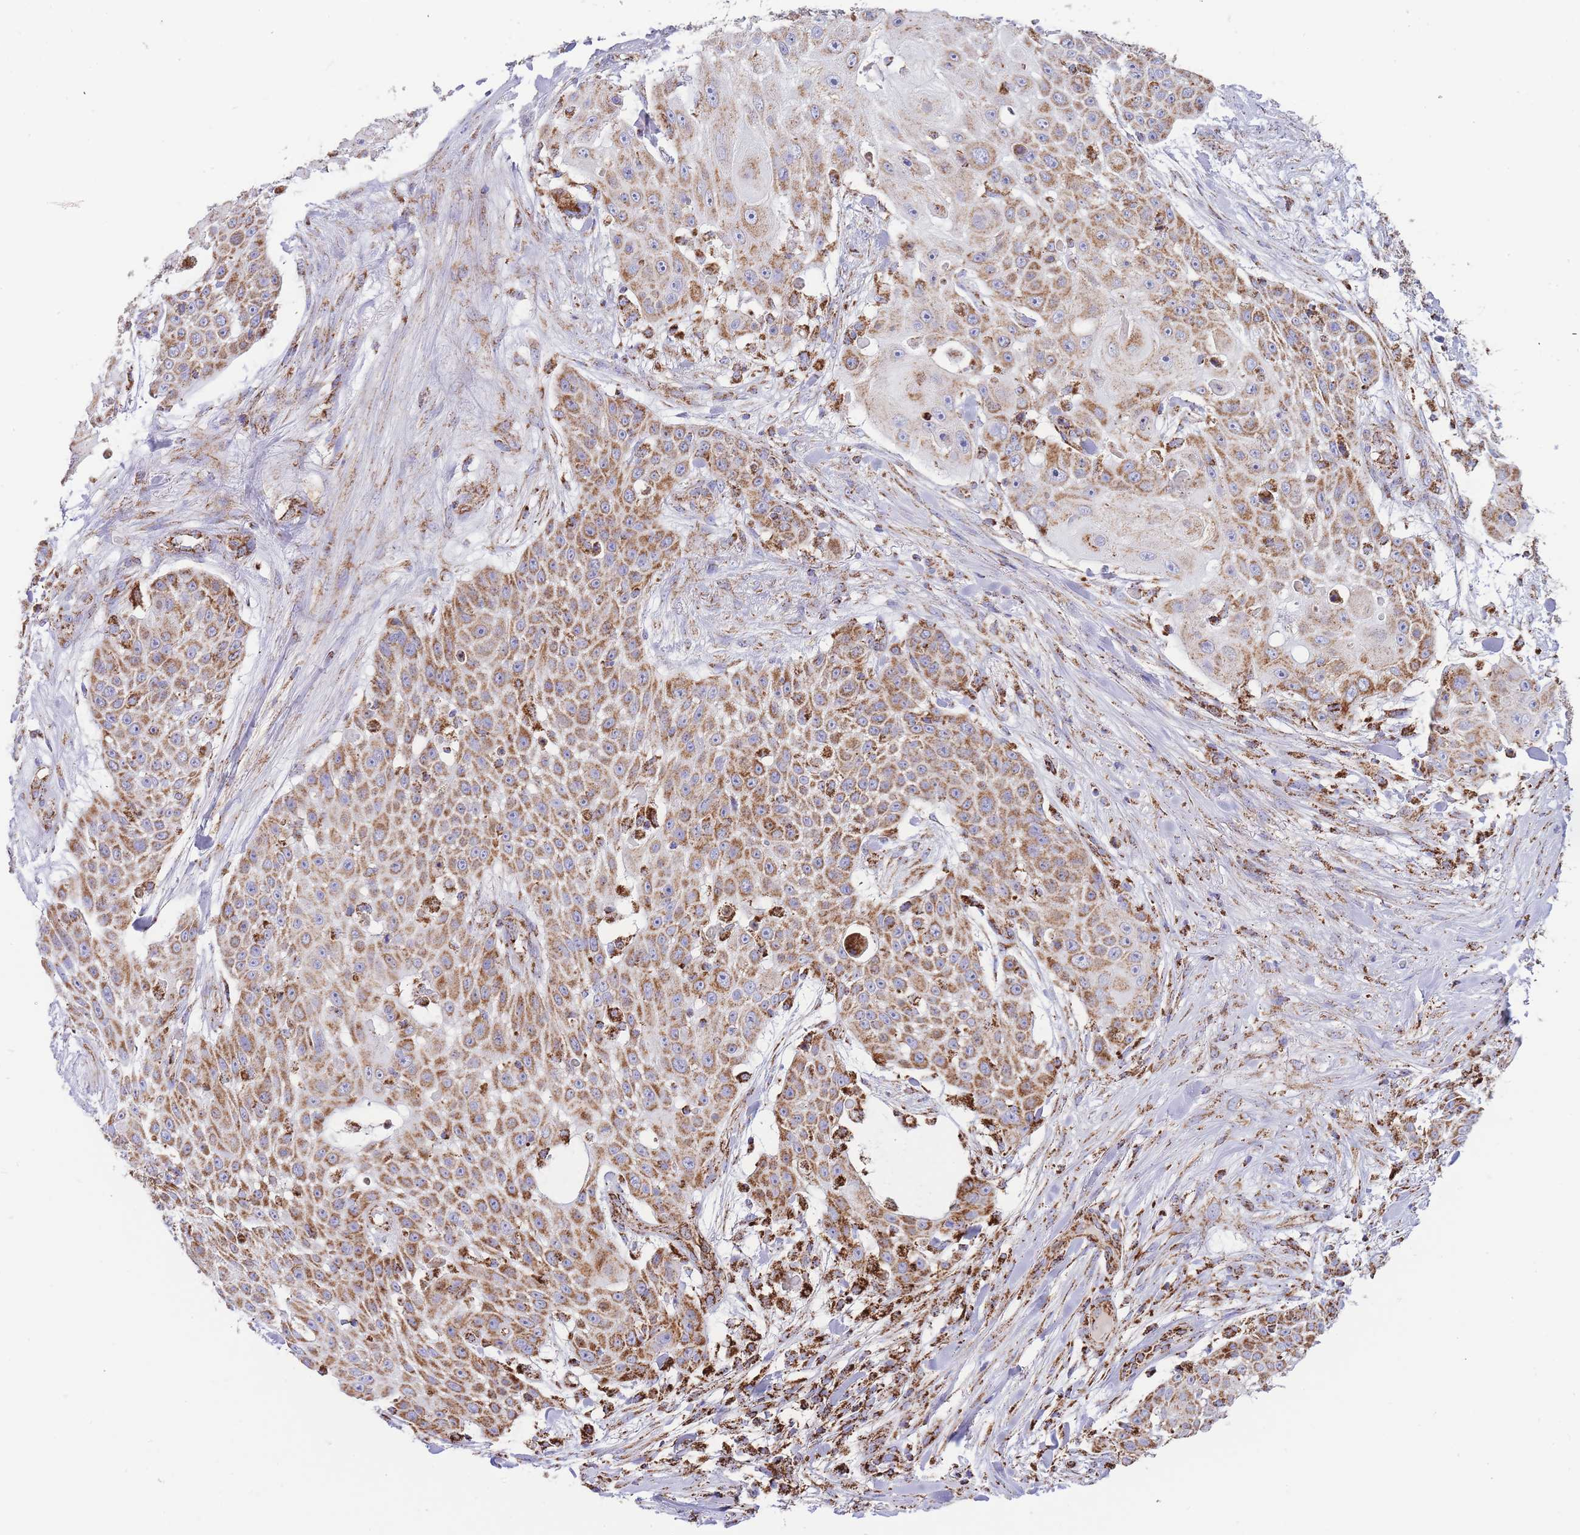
{"staining": {"intensity": "strong", "quantity": ">75%", "location": "cytoplasmic/membranous"}, "tissue": "skin cancer", "cell_type": "Tumor cells", "image_type": "cancer", "snomed": [{"axis": "morphology", "description": "Squamous cell carcinoma, NOS"}, {"axis": "topography", "description": "Skin"}], "caption": "Protein expression analysis of human skin squamous cell carcinoma reveals strong cytoplasmic/membranous expression in about >75% of tumor cells.", "gene": "GSTM1", "patient": {"sex": "female", "age": 86}}